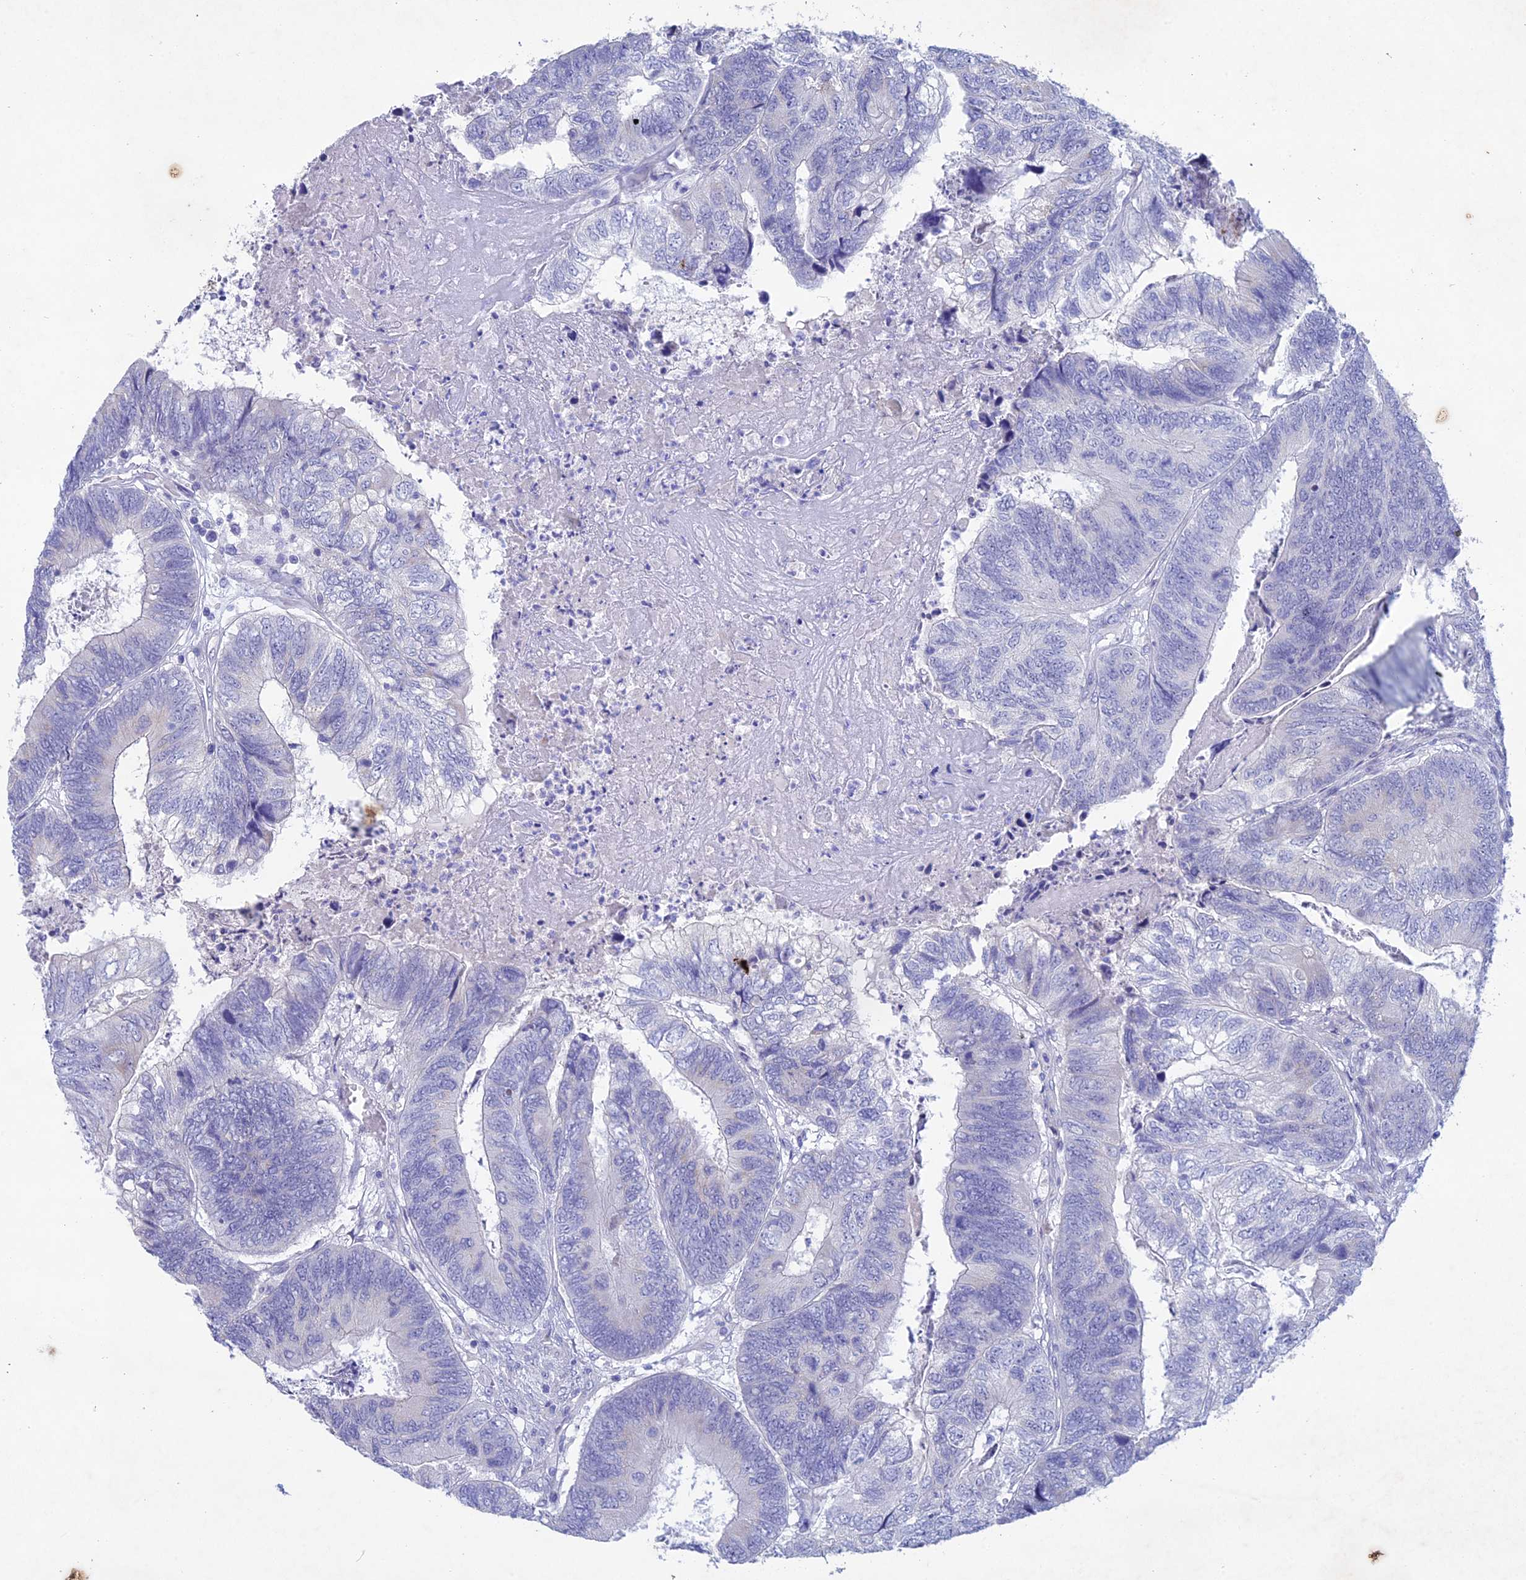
{"staining": {"intensity": "negative", "quantity": "none", "location": "none"}, "tissue": "colorectal cancer", "cell_type": "Tumor cells", "image_type": "cancer", "snomed": [{"axis": "morphology", "description": "Adenocarcinoma, NOS"}, {"axis": "topography", "description": "Colon"}], "caption": "Tumor cells show no significant positivity in colorectal adenocarcinoma.", "gene": "BTBD19", "patient": {"sex": "female", "age": 67}}